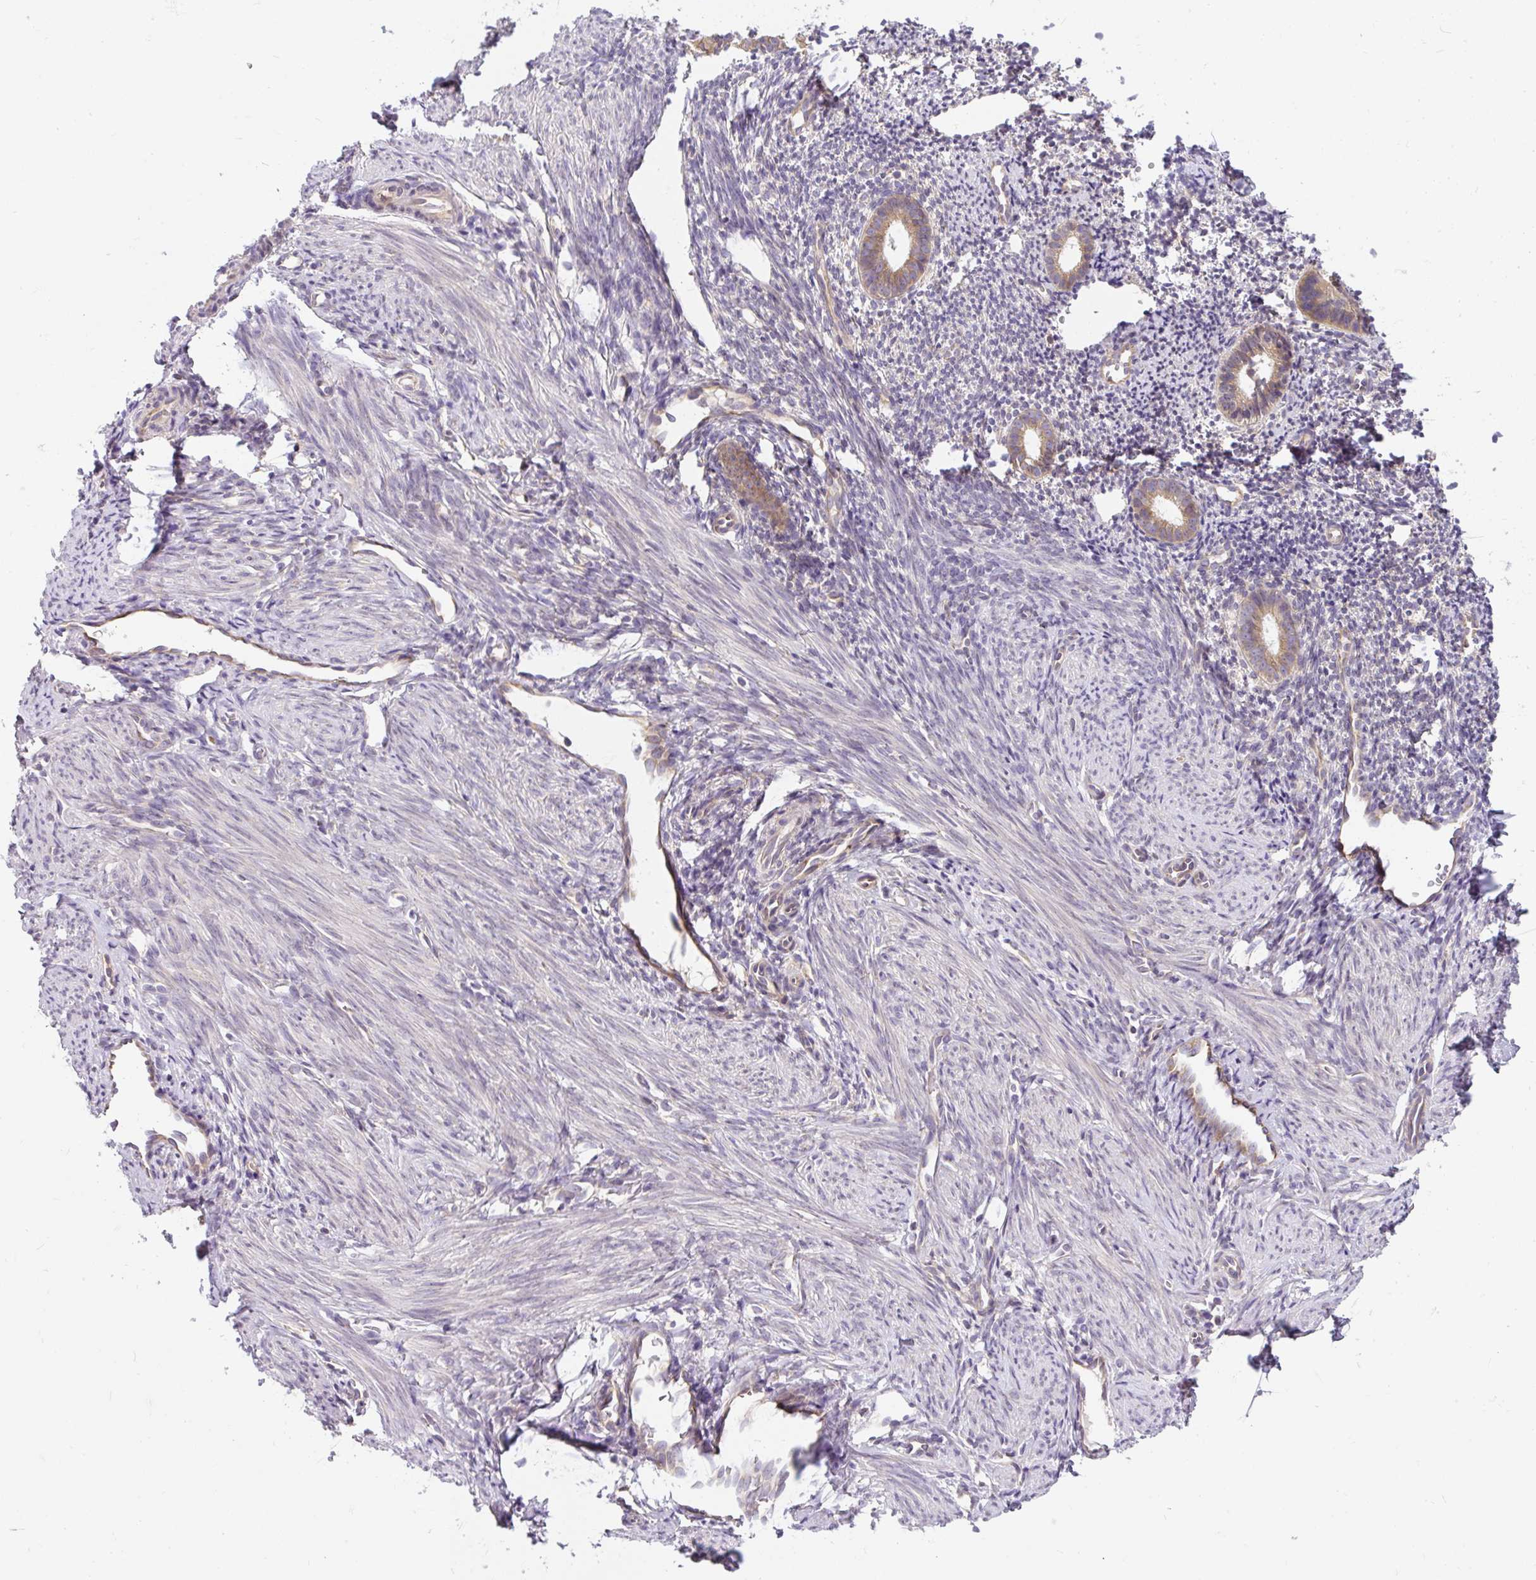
{"staining": {"intensity": "weak", "quantity": "25%-75%", "location": "cytoplasmic/membranous"}, "tissue": "endometrium", "cell_type": "Cells in endometrial stroma", "image_type": "normal", "snomed": [{"axis": "morphology", "description": "Normal tissue, NOS"}, {"axis": "topography", "description": "Endometrium"}], "caption": "A histopathology image showing weak cytoplasmic/membranous positivity in approximately 25%-75% of cells in endometrial stroma in unremarkable endometrium, as visualized by brown immunohistochemical staining.", "gene": "CYP20A1", "patient": {"sex": "female", "age": 39}}